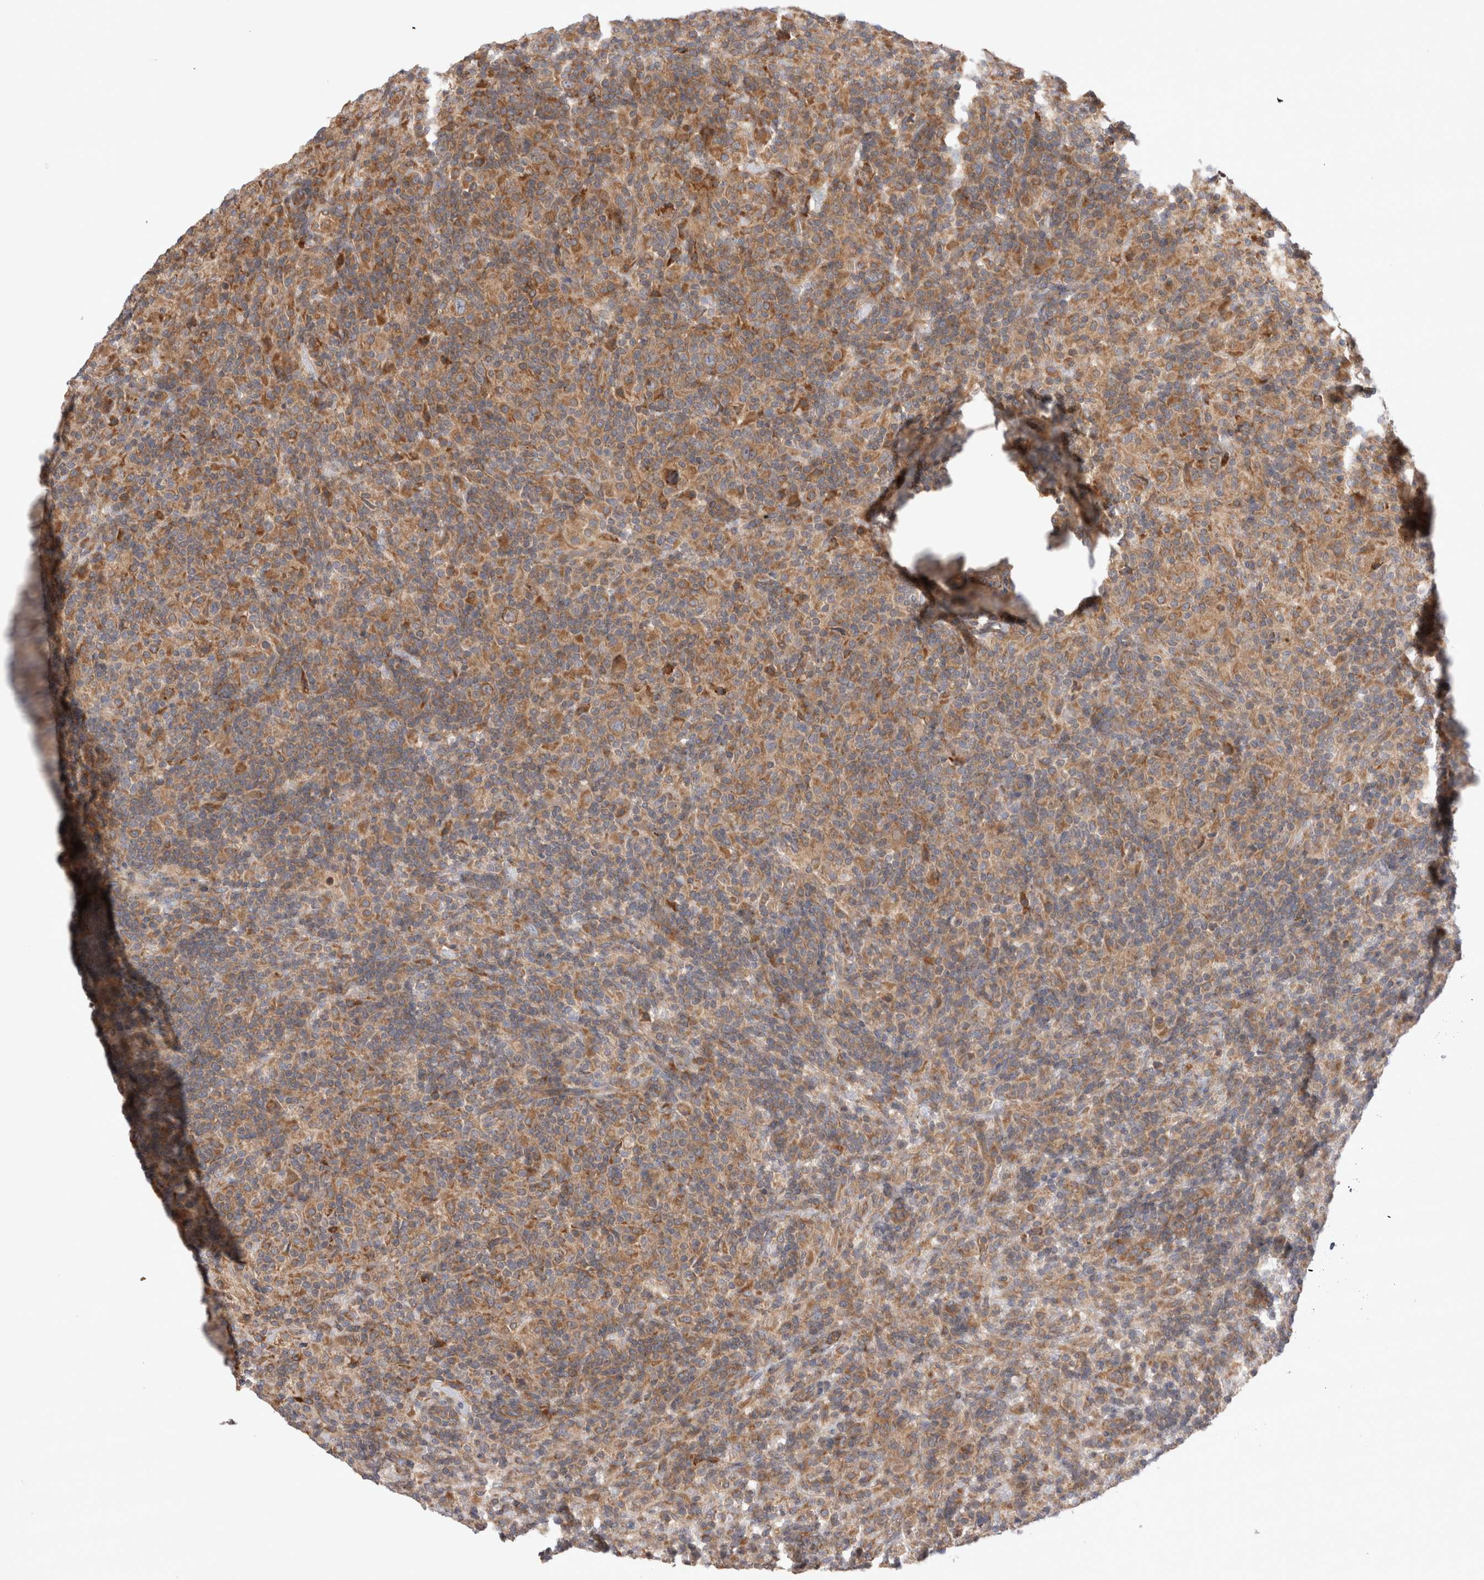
{"staining": {"intensity": "moderate", "quantity": ">75%", "location": "cytoplasmic/membranous"}, "tissue": "lymphoma", "cell_type": "Tumor cells", "image_type": "cancer", "snomed": [{"axis": "morphology", "description": "Hodgkin's disease, NOS"}, {"axis": "topography", "description": "Lymph node"}], "caption": "Immunohistochemistry (DAB) staining of lymphoma shows moderate cytoplasmic/membranous protein expression in about >75% of tumor cells. Using DAB (3,3'-diaminobenzidine) (brown) and hematoxylin (blue) stains, captured at high magnification using brightfield microscopy.", "gene": "PDCD10", "patient": {"sex": "male", "age": 70}}